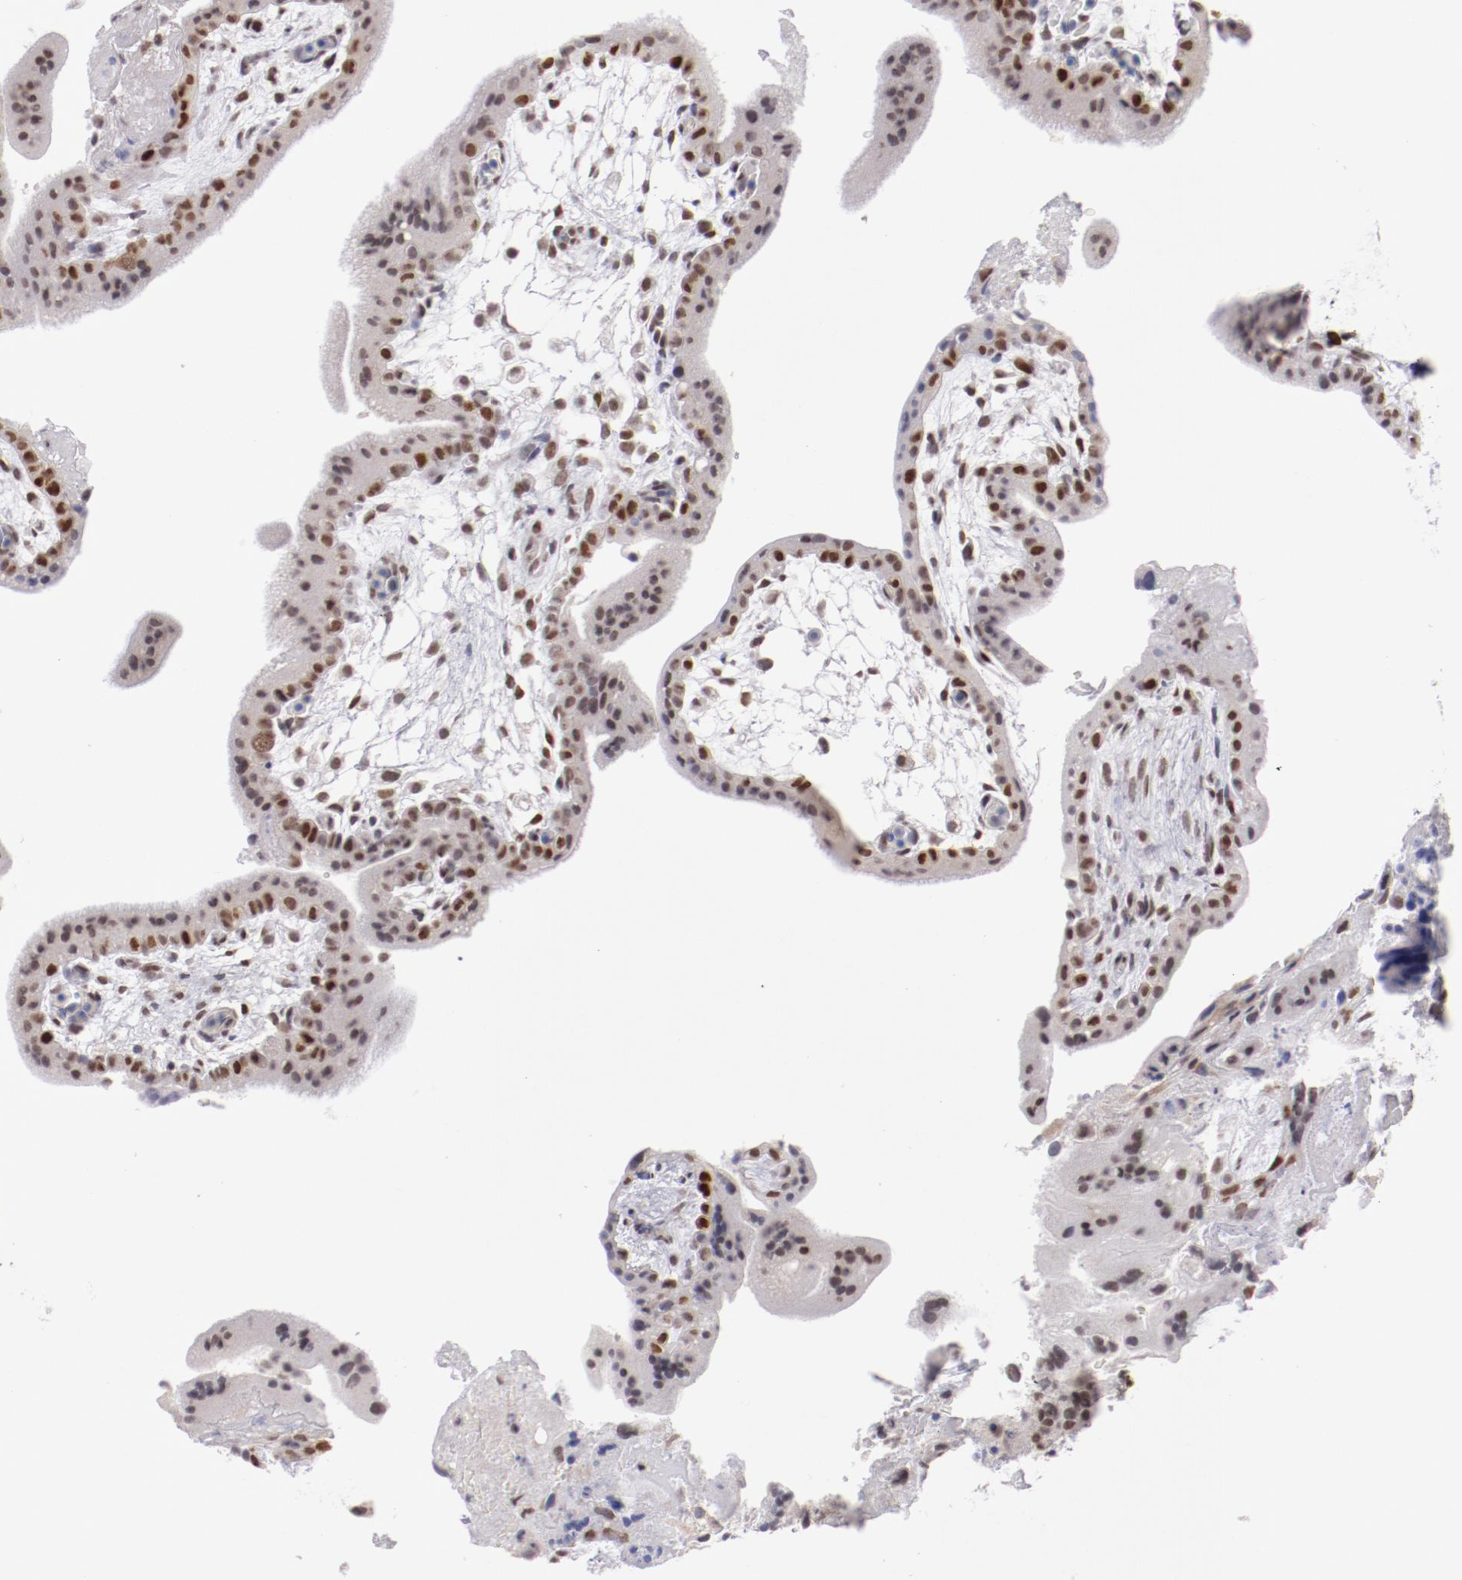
{"staining": {"intensity": "moderate", "quantity": ">75%", "location": "cytoplasmic/membranous,nuclear"}, "tissue": "placenta", "cell_type": "Trophoblastic cells", "image_type": "normal", "snomed": [{"axis": "morphology", "description": "Normal tissue, NOS"}, {"axis": "topography", "description": "Placenta"}], "caption": "Protein staining shows moderate cytoplasmic/membranous,nuclear positivity in about >75% of trophoblastic cells in unremarkable placenta. Ihc stains the protein in brown and the nuclei are stained blue.", "gene": "TFAP4", "patient": {"sex": "female", "age": 35}}